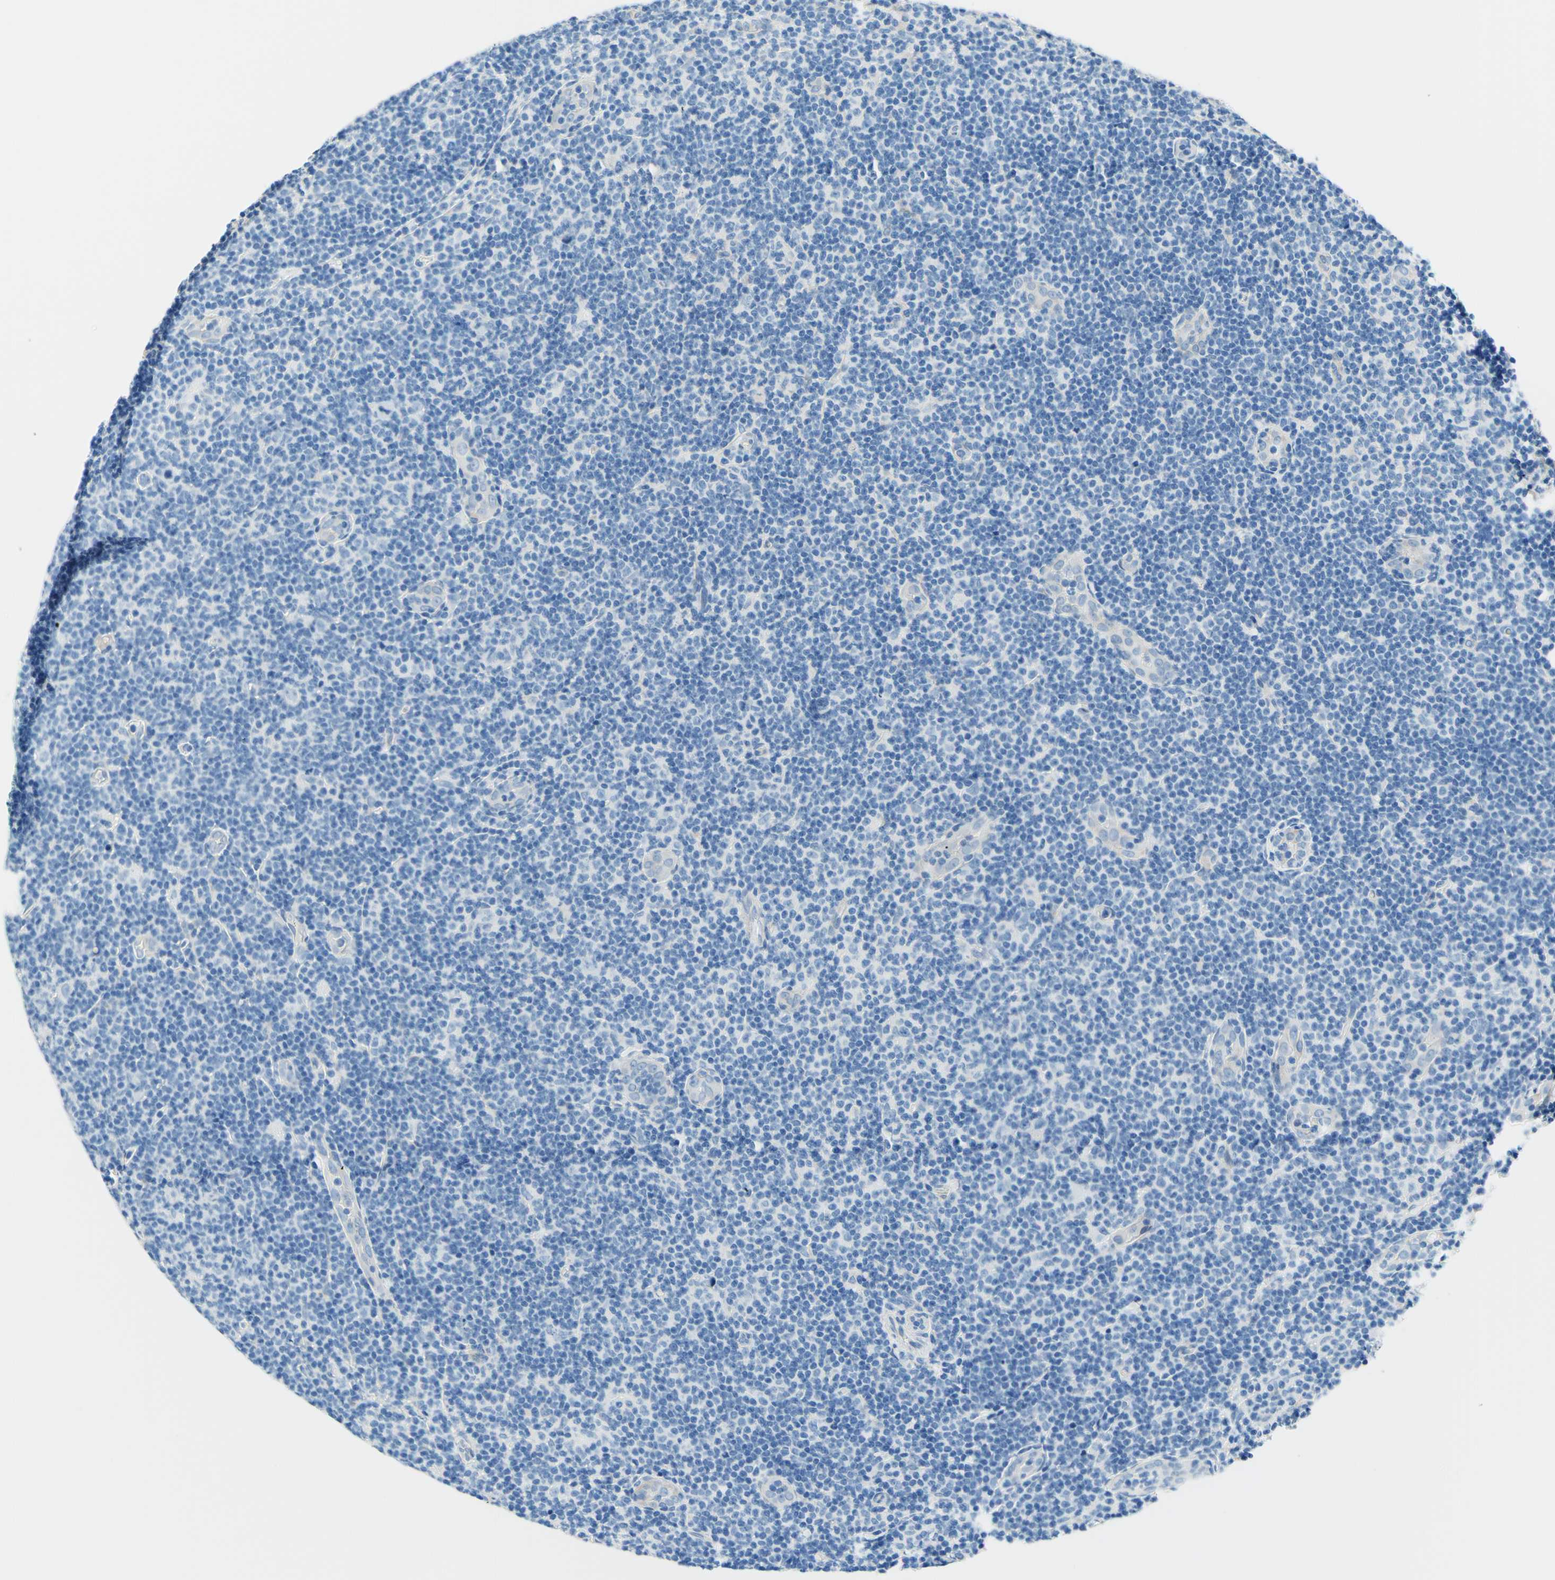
{"staining": {"intensity": "negative", "quantity": "none", "location": "none"}, "tissue": "lymphoma", "cell_type": "Tumor cells", "image_type": "cancer", "snomed": [{"axis": "morphology", "description": "Malignant lymphoma, non-Hodgkin's type, Low grade"}, {"axis": "topography", "description": "Lymph node"}], "caption": "A histopathology image of human low-grade malignant lymphoma, non-Hodgkin's type is negative for staining in tumor cells. (Immunohistochemistry, brightfield microscopy, high magnification).", "gene": "PASD1", "patient": {"sex": "male", "age": 83}}